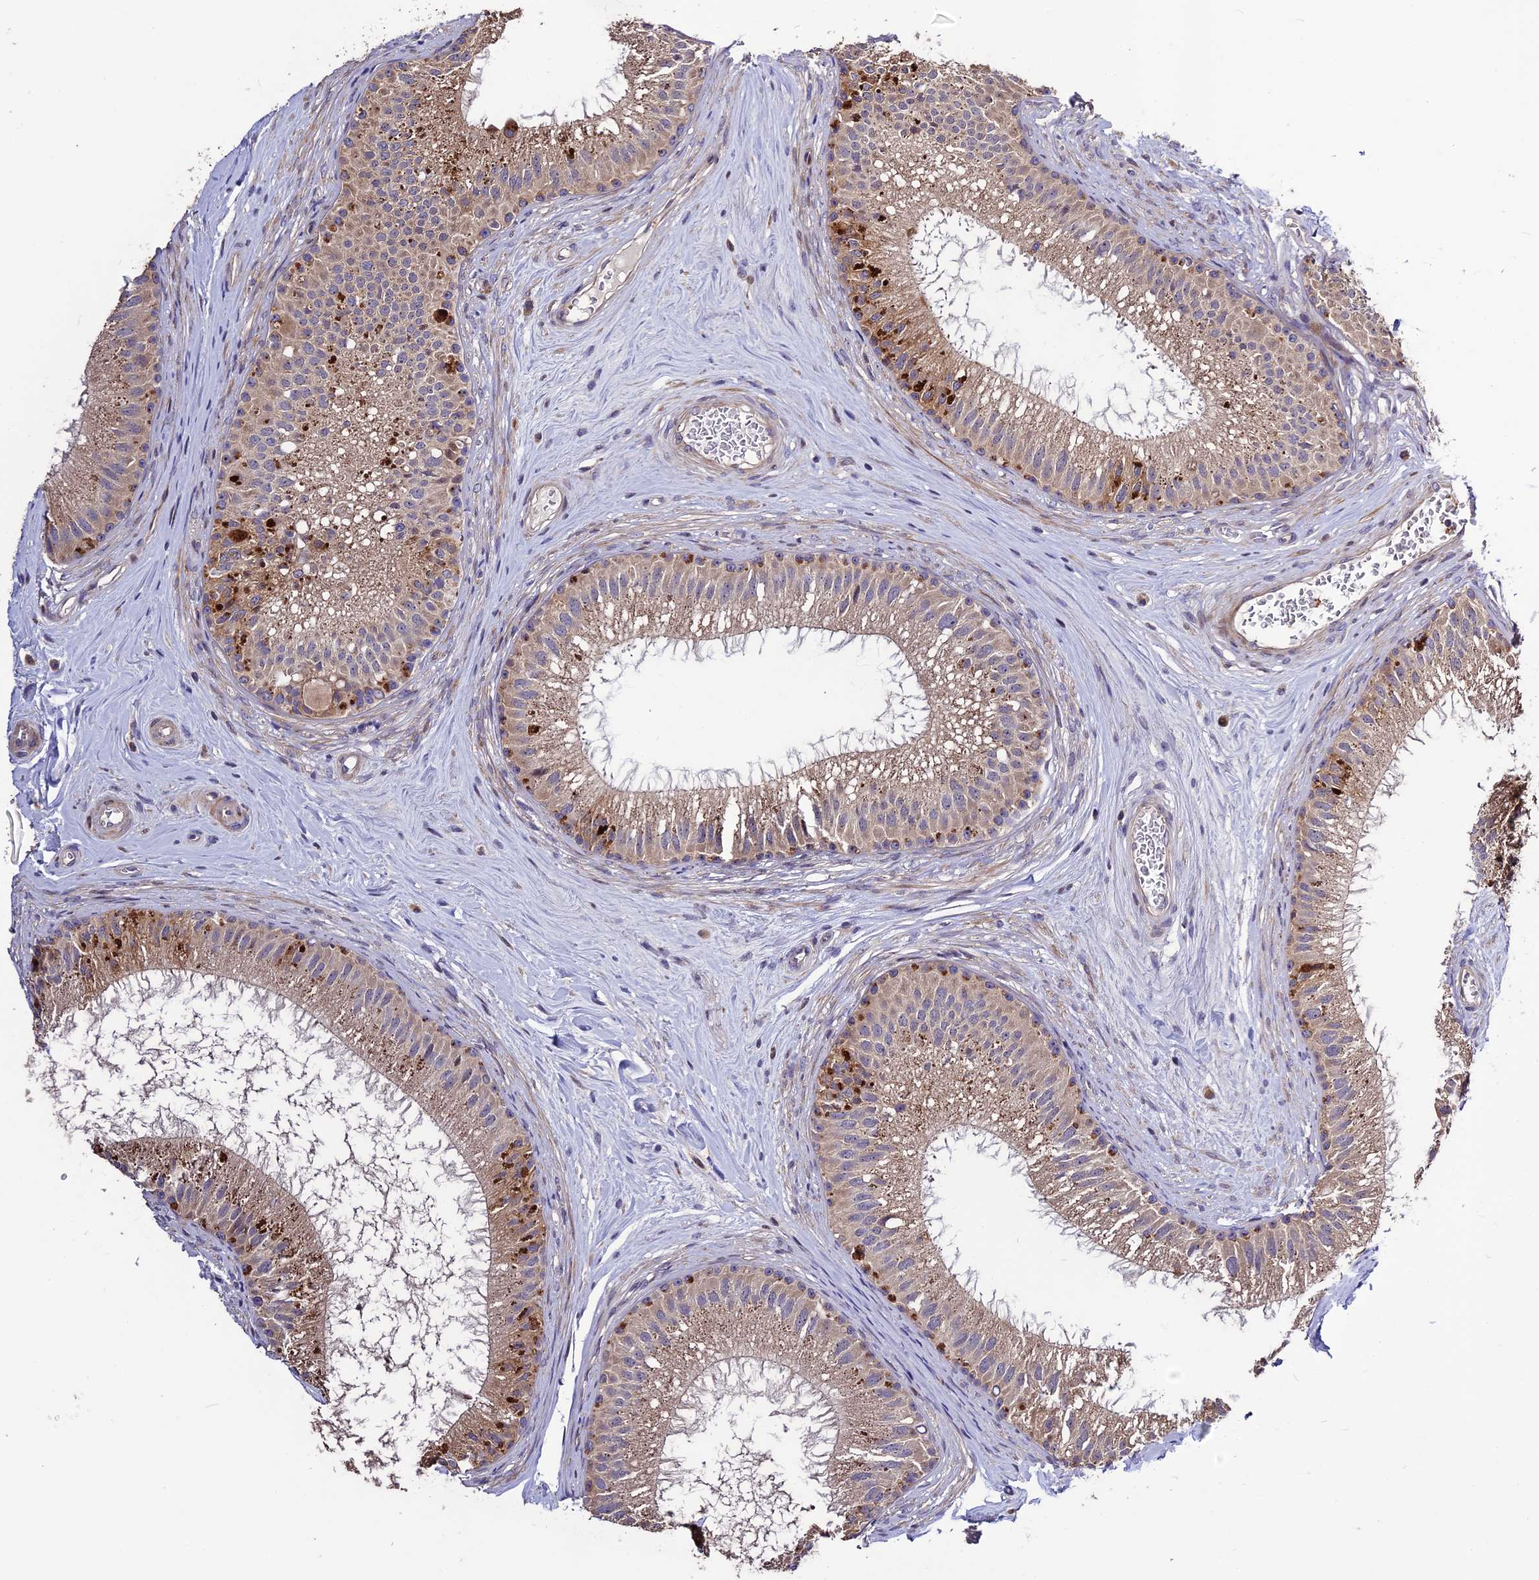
{"staining": {"intensity": "moderate", "quantity": "25%-75%", "location": "cytoplasmic/membranous"}, "tissue": "epididymis", "cell_type": "Glandular cells", "image_type": "normal", "snomed": [{"axis": "morphology", "description": "Normal tissue, NOS"}, {"axis": "topography", "description": "Epididymis"}], "caption": "Epididymis stained with IHC exhibits moderate cytoplasmic/membranous expression in about 25%-75% of glandular cells. (Stains: DAB (3,3'-diaminobenzidine) in brown, nuclei in blue, Microscopy: brightfield microscopy at high magnification).", "gene": "SPG21", "patient": {"sex": "male", "age": 33}}